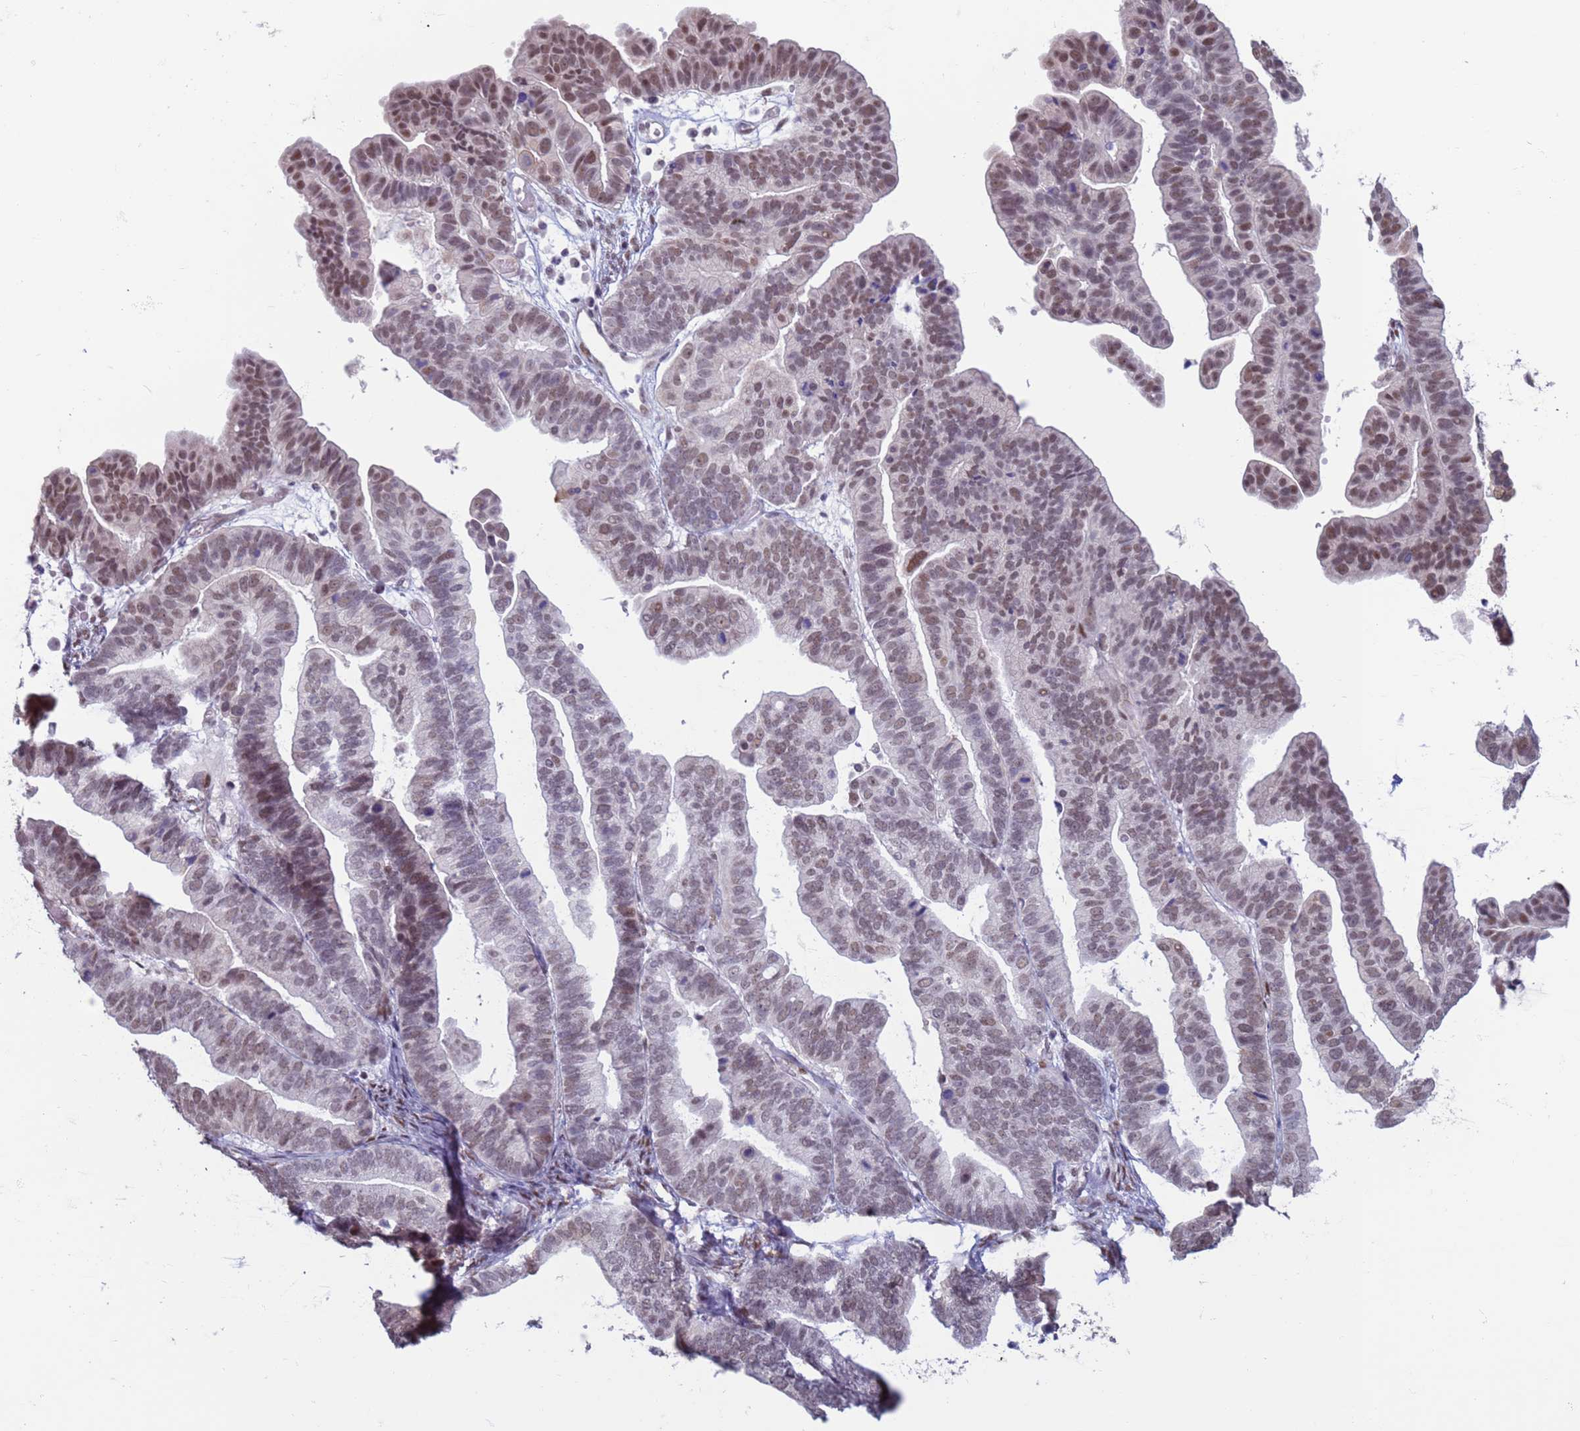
{"staining": {"intensity": "moderate", "quantity": "25%-75%", "location": "nuclear"}, "tissue": "ovarian cancer", "cell_type": "Tumor cells", "image_type": "cancer", "snomed": [{"axis": "morphology", "description": "Cystadenocarcinoma, serous, NOS"}, {"axis": "topography", "description": "Ovary"}], "caption": "DAB (3,3'-diaminobenzidine) immunohistochemical staining of serous cystadenocarcinoma (ovarian) shows moderate nuclear protein expression in approximately 25%-75% of tumor cells.", "gene": "SAE1", "patient": {"sex": "female", "age": 56}}